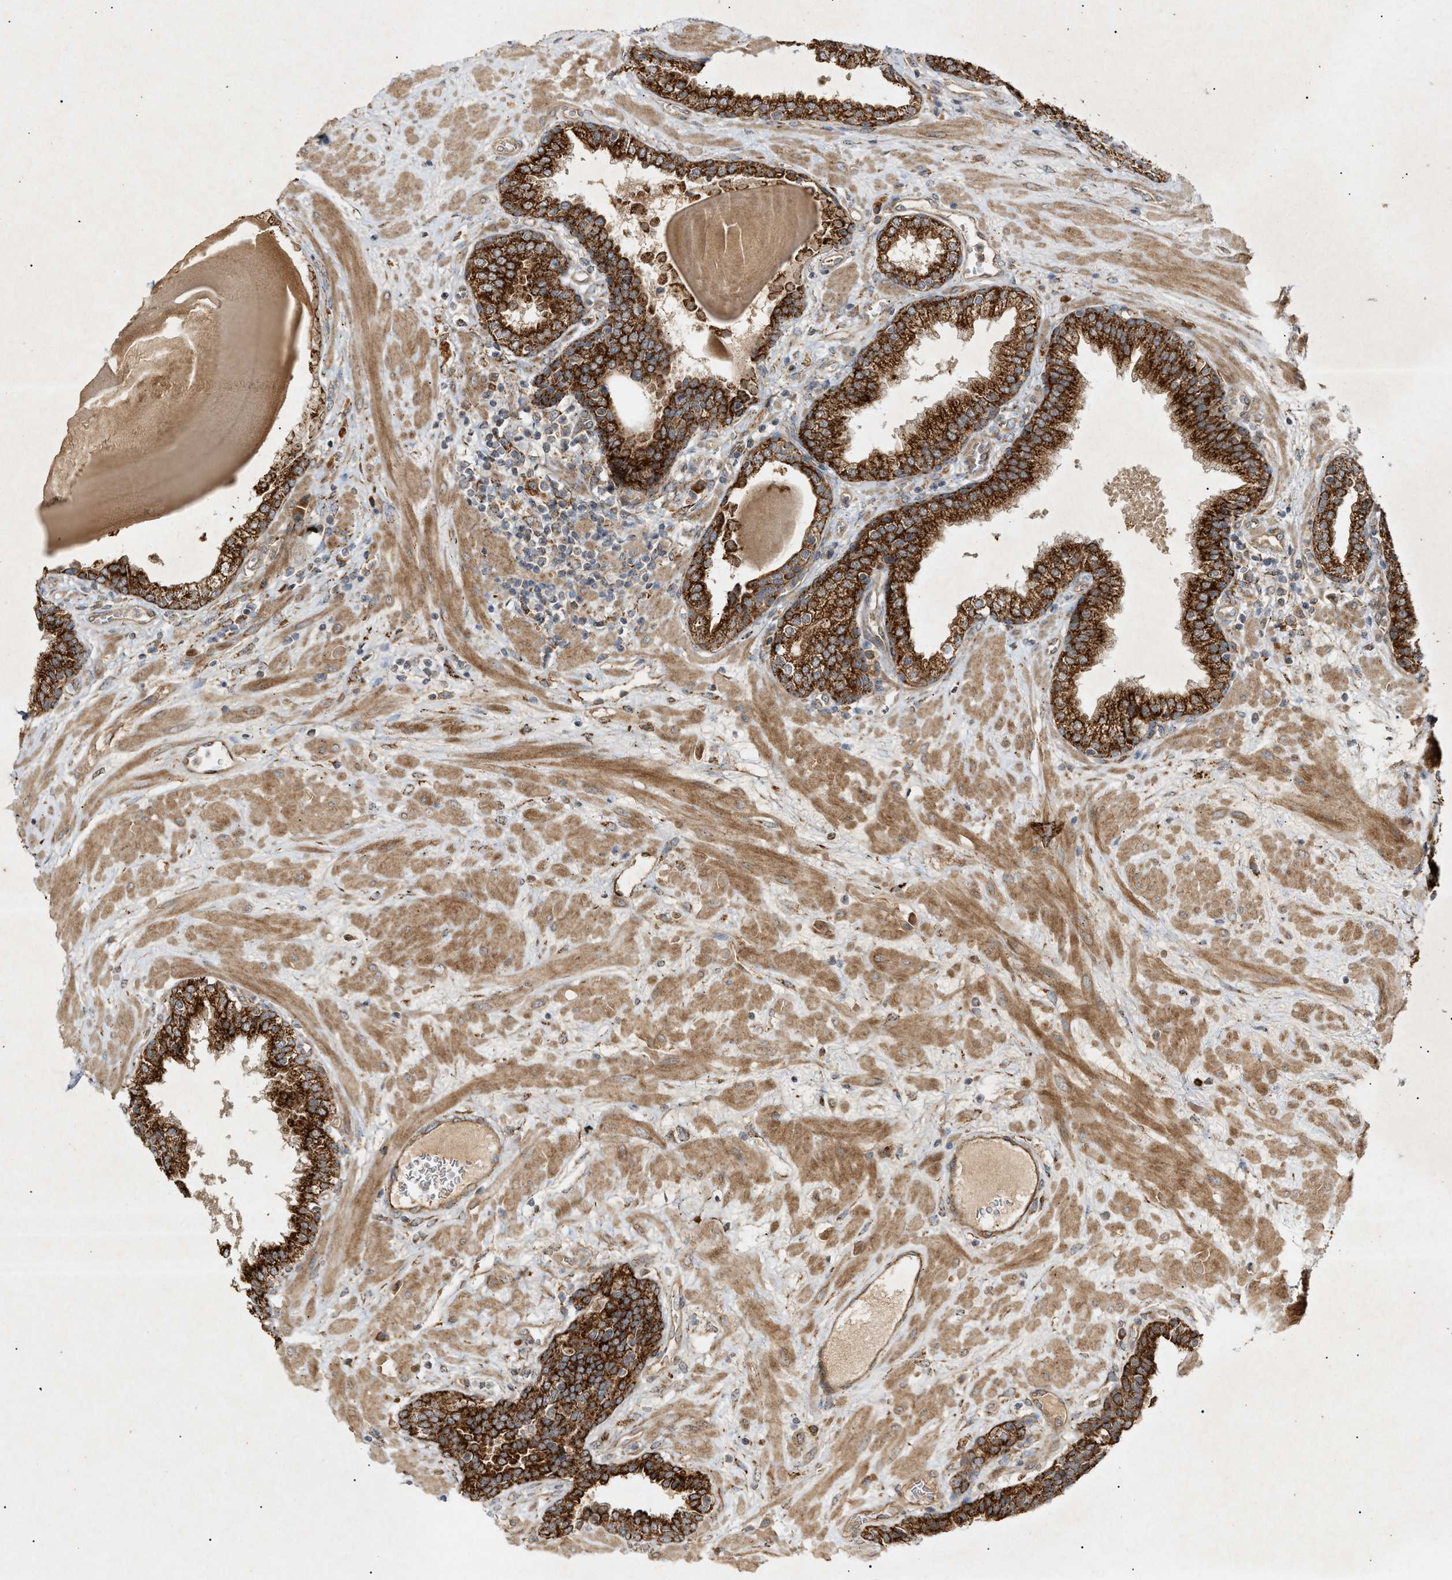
{"staining": {"intensity": "strong", "quantity": ">75%", "location": "cytoplasmic/membranous"}, "tissue": "prostate", "cell_type": "Glandular cells", "image_type": "normal", "snomed": [{"axis": "morphology", "description": "Normal tissue, NOS"}, {"axis": "topography", "description": "Prostate"}], "caption": "Glandular cells demonstrate high levels of strong cytoplasmic/membranous staining in approximately >75% of cells in normal human prostate.", "gene": "MTCH1", "patient": {"sex": "male", "age": 51}}